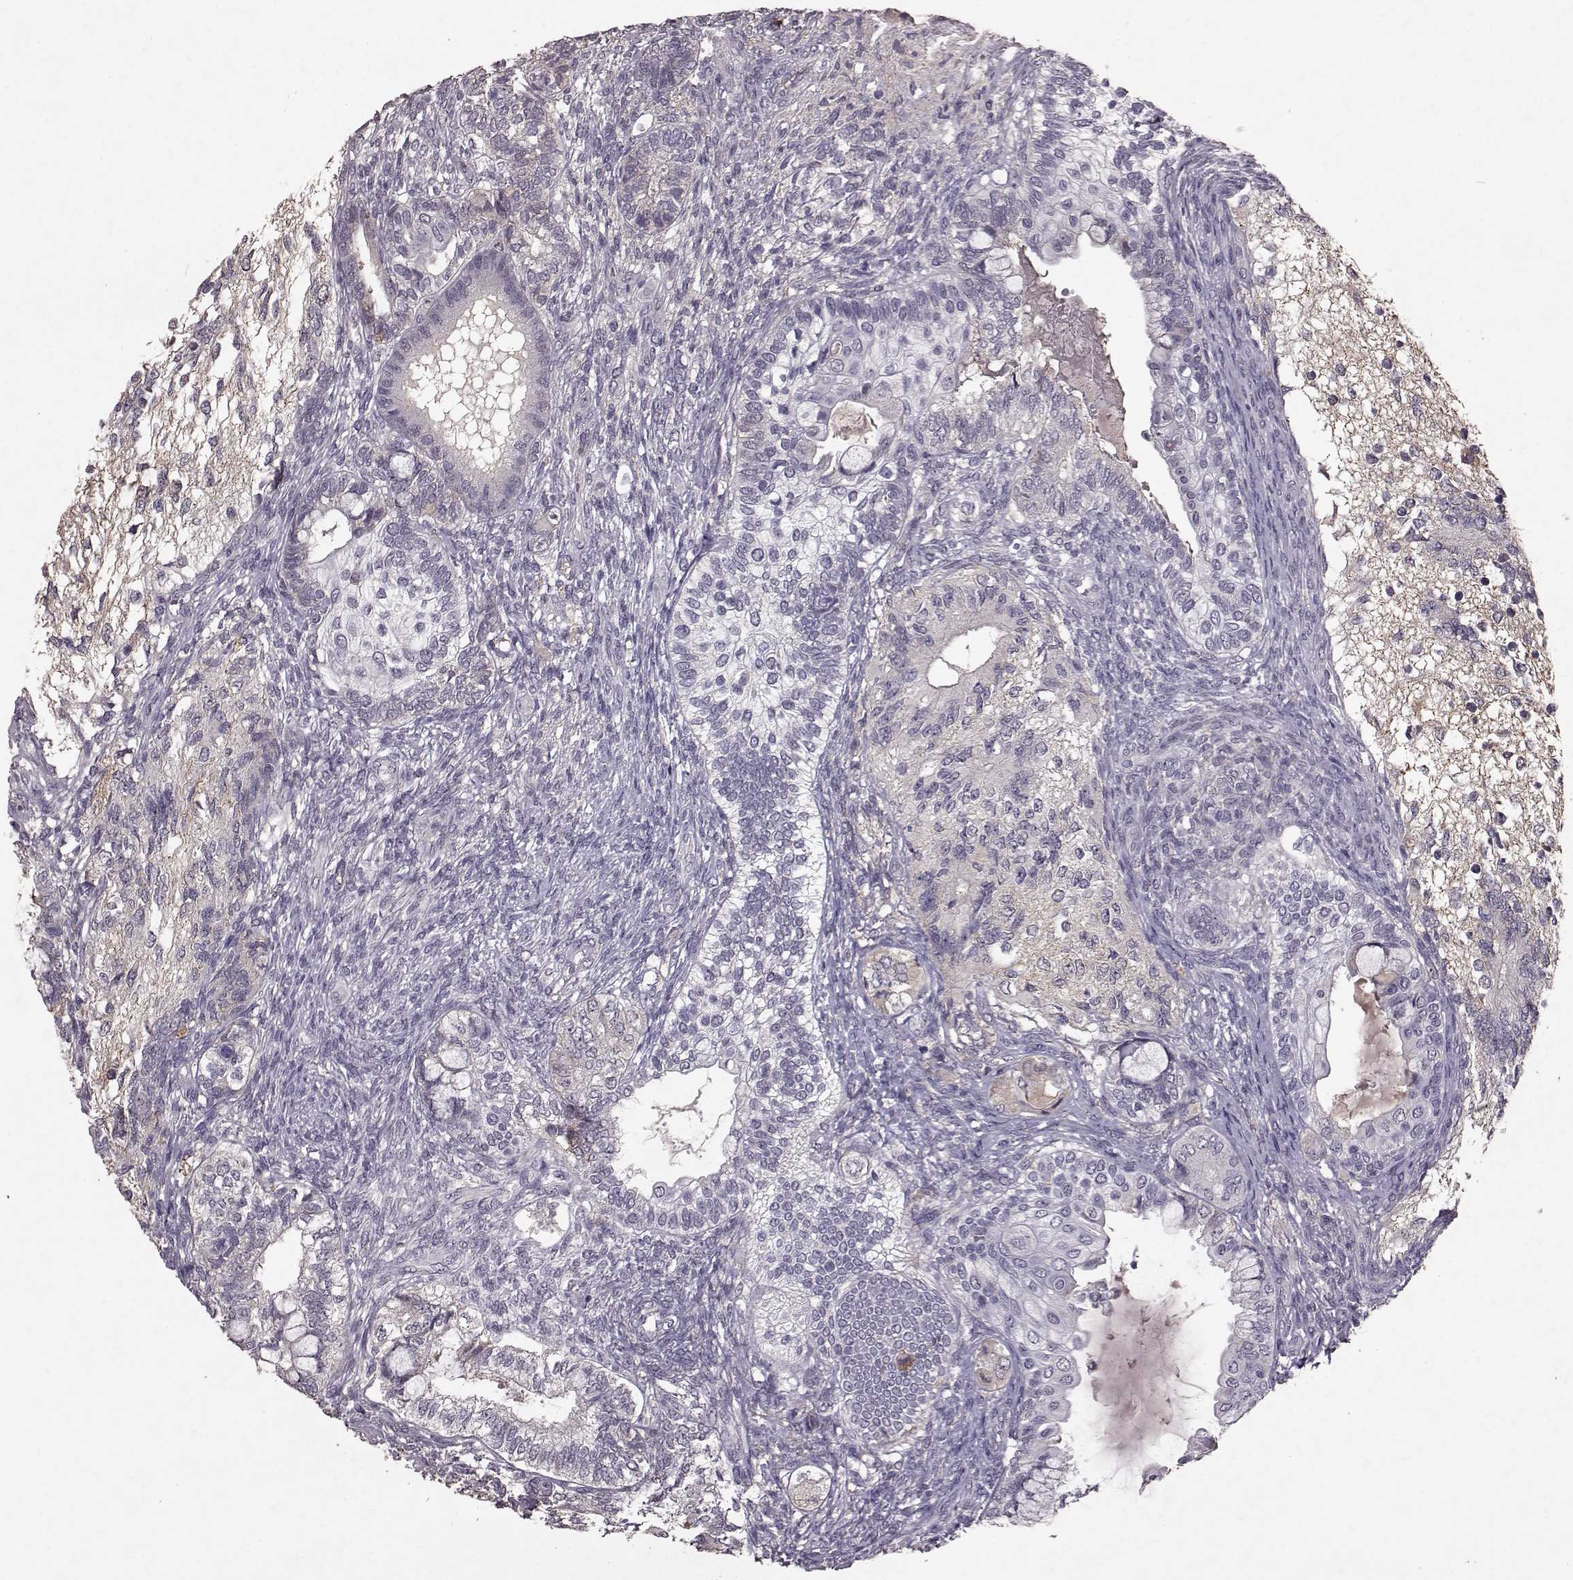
{"staining": {"intensity": "negative", "quantity": "none", "location": "none"}, "tissue": "testis cancer", "cell_type": "Tumor cells", "image_type": "cancer", "snomed": [{"axis": "morphology", "description": "Seminoma, NOS"}, {"axis": "morphology", "description": "Carcinoma, Embryonal, NOS"}, {"axis": "topography", "description": "Testis"}], "caption": "The immunohistochemistry micrograph has no significant expression in tumor cells of seminoma (testis) tissue.", "gene": "FRRS1L", "patient": {"sex": "male", "age": 41}}